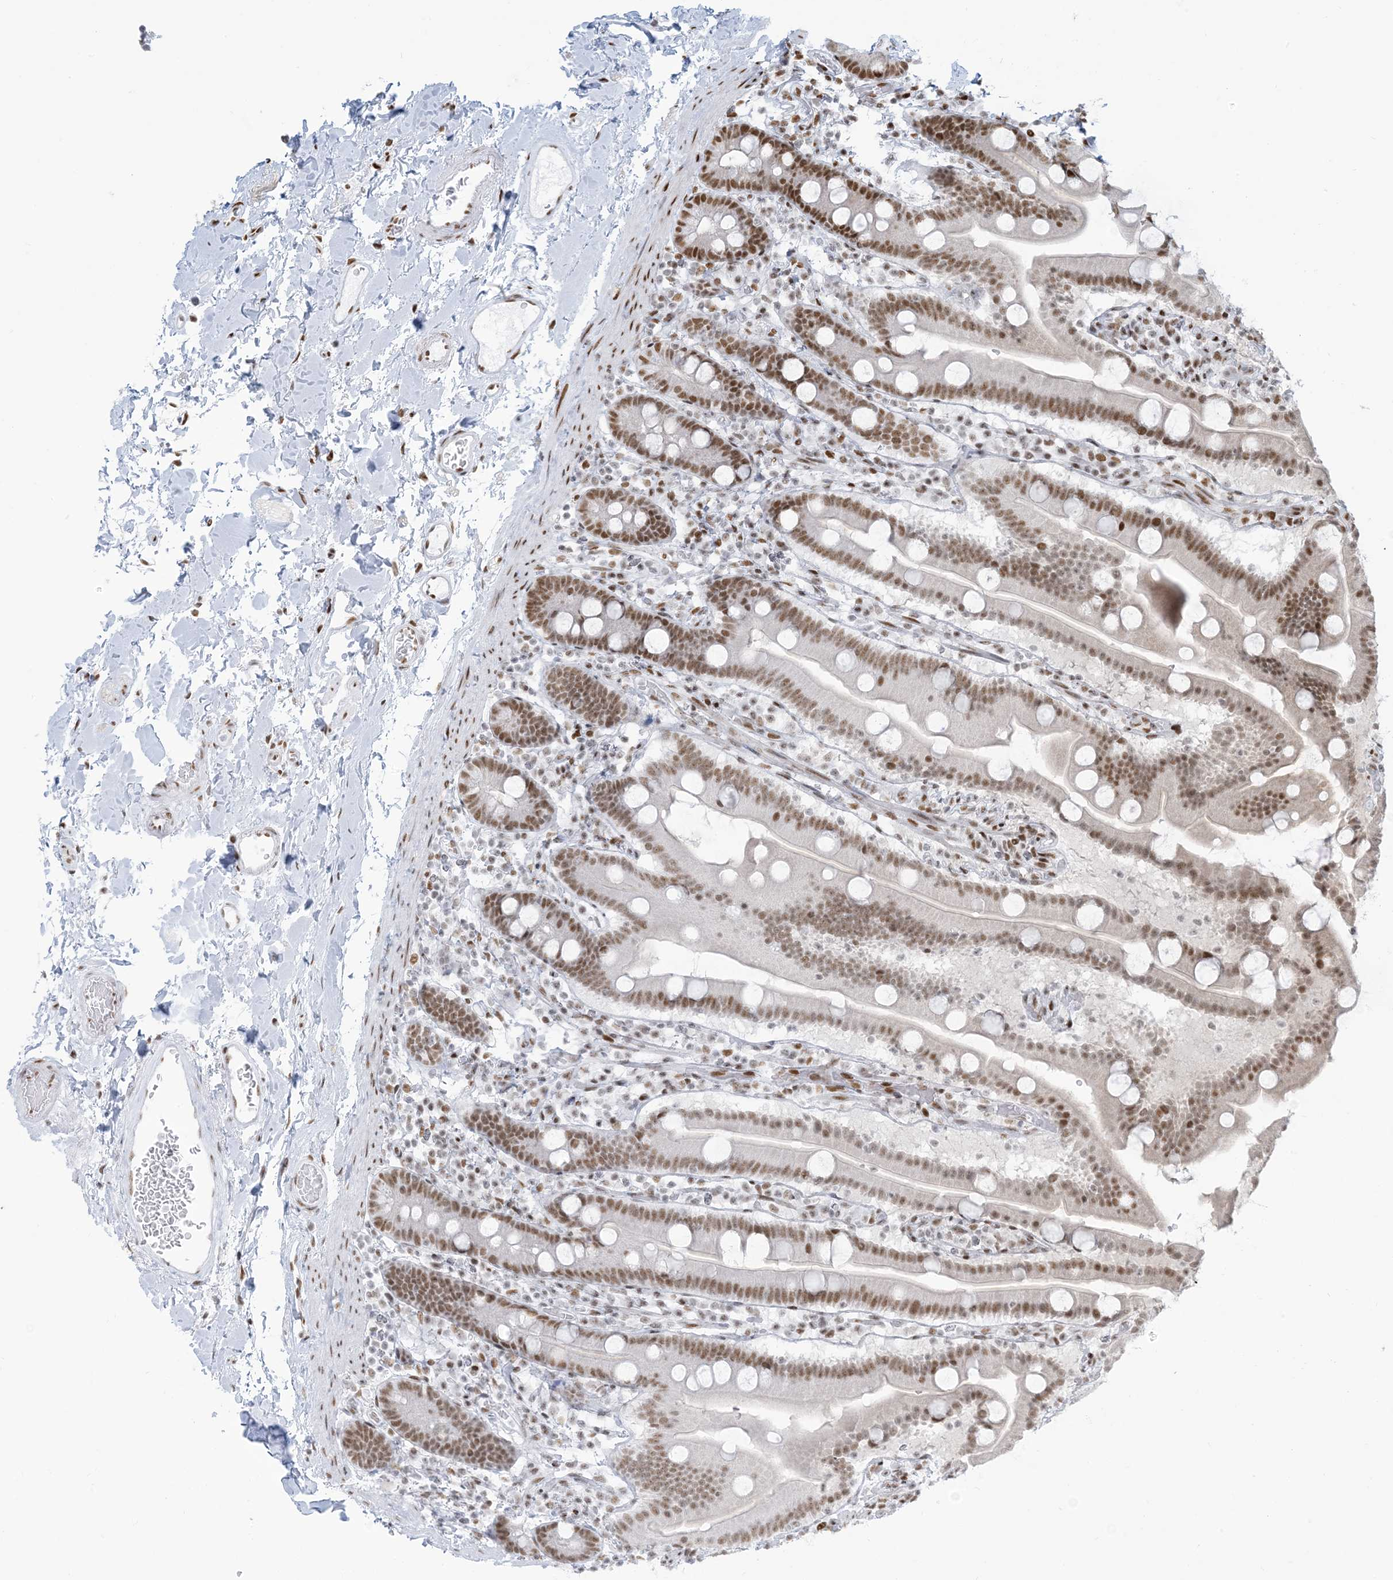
{"staining": {"intensity": "moderate", "quantity": ">75%", "location": "nuclear"}, "tissue": "duodenum", "cell_type": "Glandular cells", "image_type": "normal", "snomed": [{"axis": "morphology", "description": "Normal tissue, NOS"}, {"axis": "topography", "description": "Duodenum"}], "caption": "A brown stain shows moderate nuclear expression of a protein in glandular cells of benign duodenum. The protein of interest is shown in brown color, while the nuclei are stained blue.", "gene": "STAG1", "patient": {"sex": "male", "age": 55}}